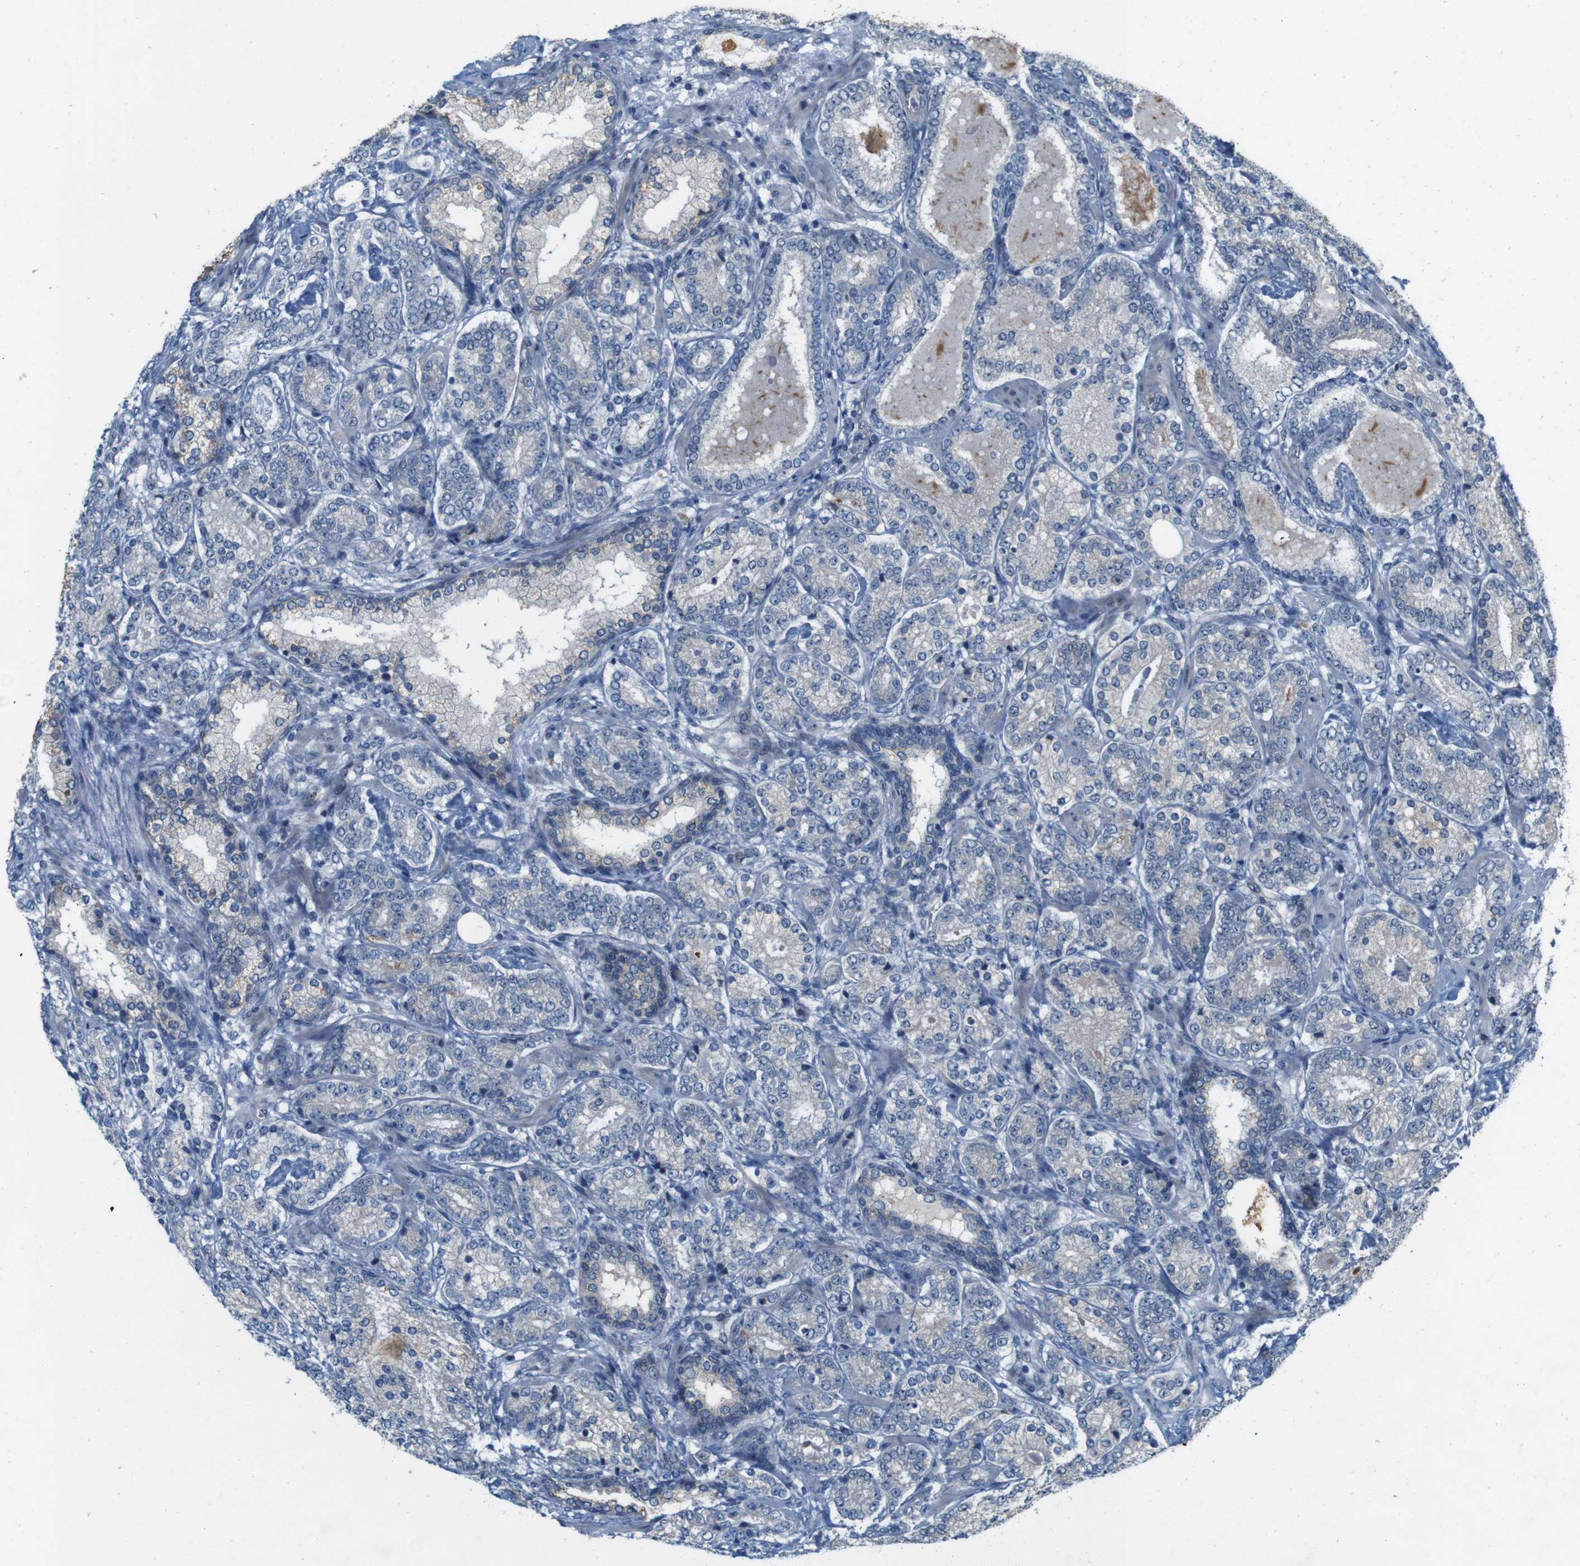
{"staining": {"intensity": "weak", "quantity": ">75%", "location": "cytoplasmic/membranous"}, "tissue": "prostate cancer", "cell_type": "Tumor cells", "image_type": "cancer", "snomed": [{"axis": "morphology", "description": "Adenocarcinoma, High grade"}, {"axis": "topography", "description": "Prostate"}], "caption": "High-power microscopy captured an immunohistochemistry histopathology image of prostate cancer (adenocarcinoma (high-grade)), revealing weak cytoplasmic/membranous positivity in about >75% of tumor cells. Using DAB (brown) and hematoxylin (blue) stains, captured at high magnification using brightfield microscopy.", "gene": "SKI", "patient": {"sex": "male", "age": 61}}